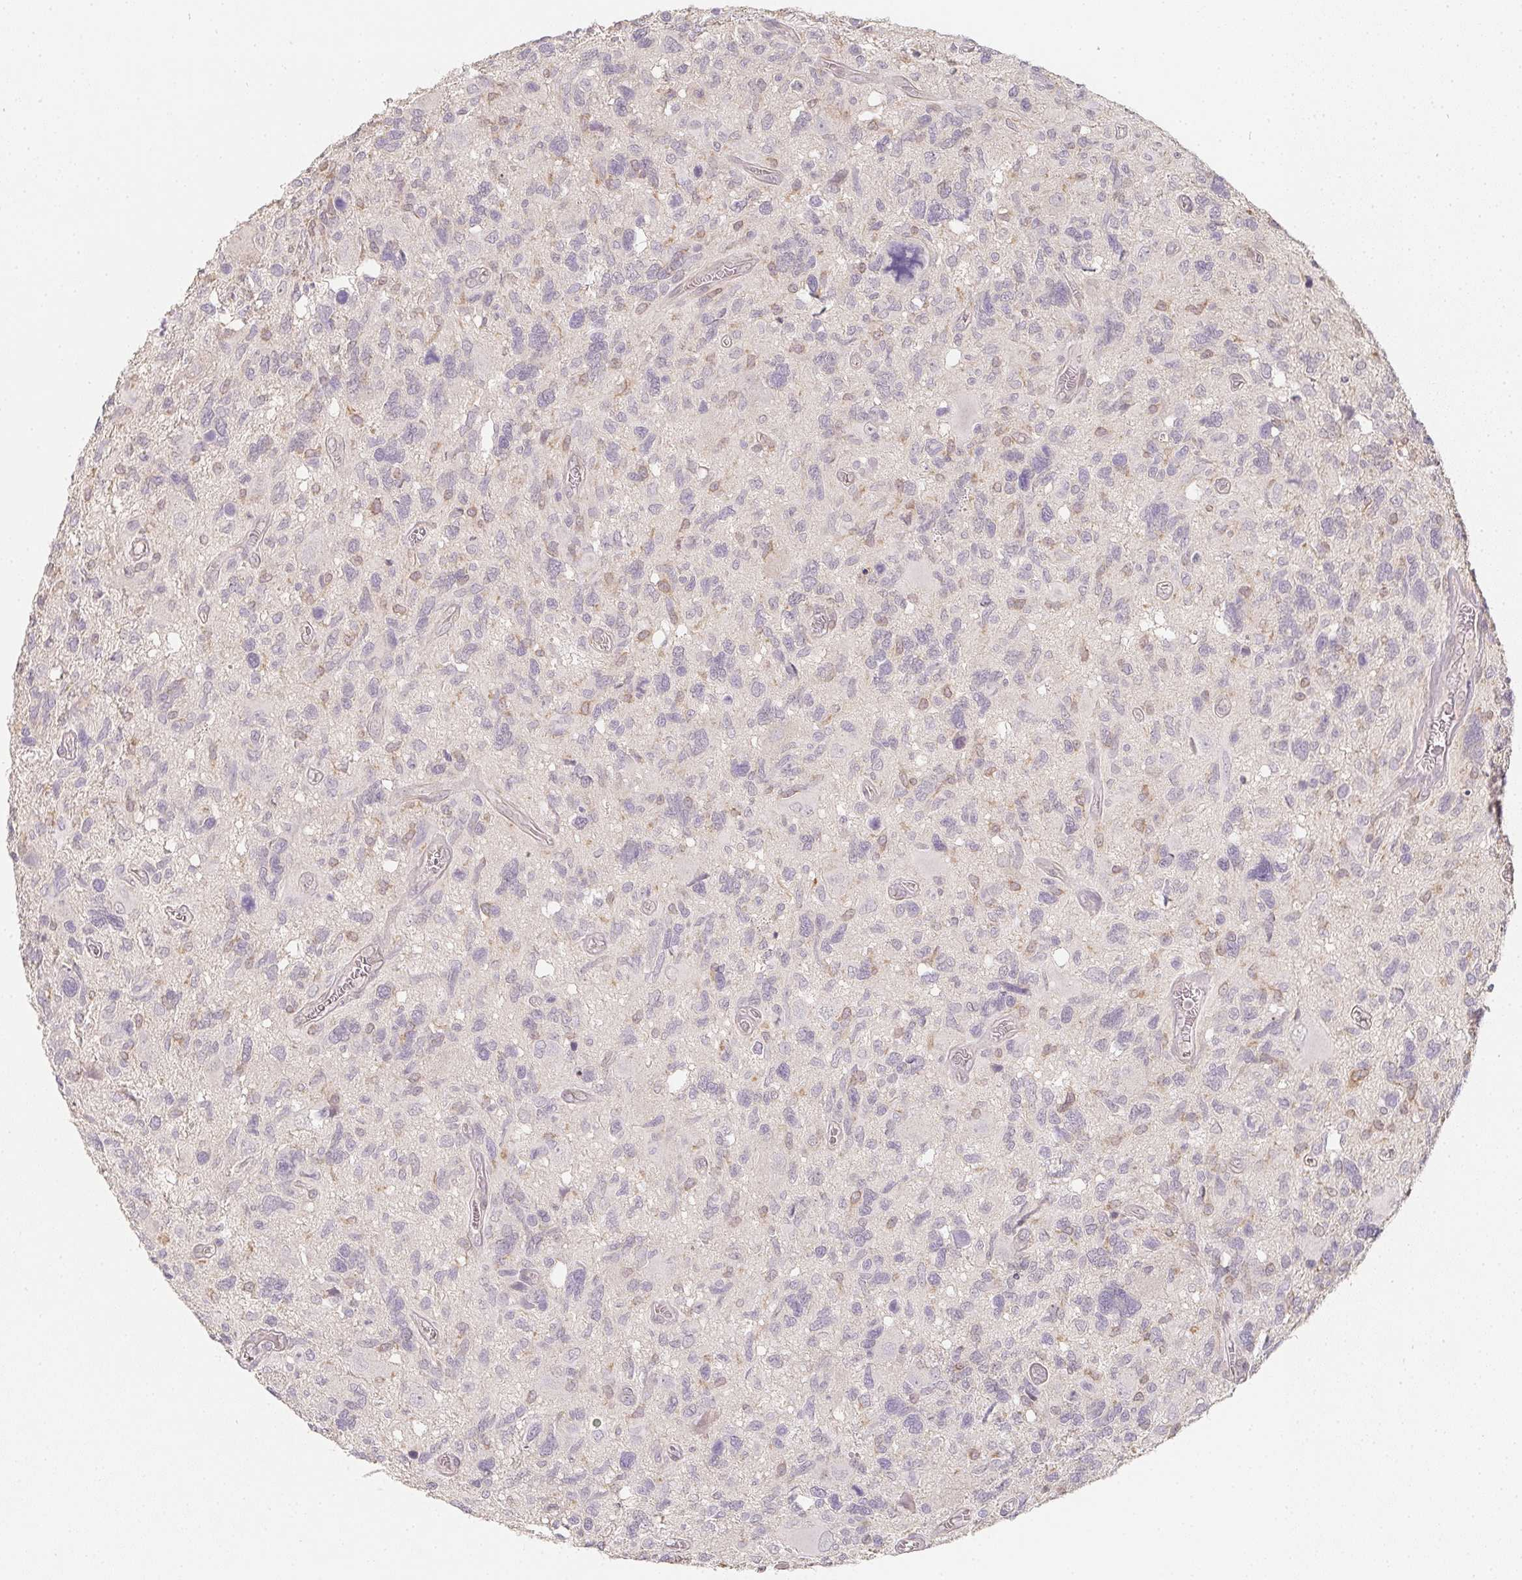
{"staining": {"intensity": "negative", "quantity": "none", "location": "none"}, "tissue": "glioma", "cell_type": "Tumor cells", "image_type": "cancer", "snomed": [{"axis": "morphology", "description": "Glioma, malignant, High grade"}, {"axis": "topography", "description": "Brain"}], "caption": "A high-resolution micrograph shows immunohistochemistry staining of glioma, which shows no significant positivity in tumor cells.", "gene": "SOAT1", "patient": {"sex": "male", "age": 49}}